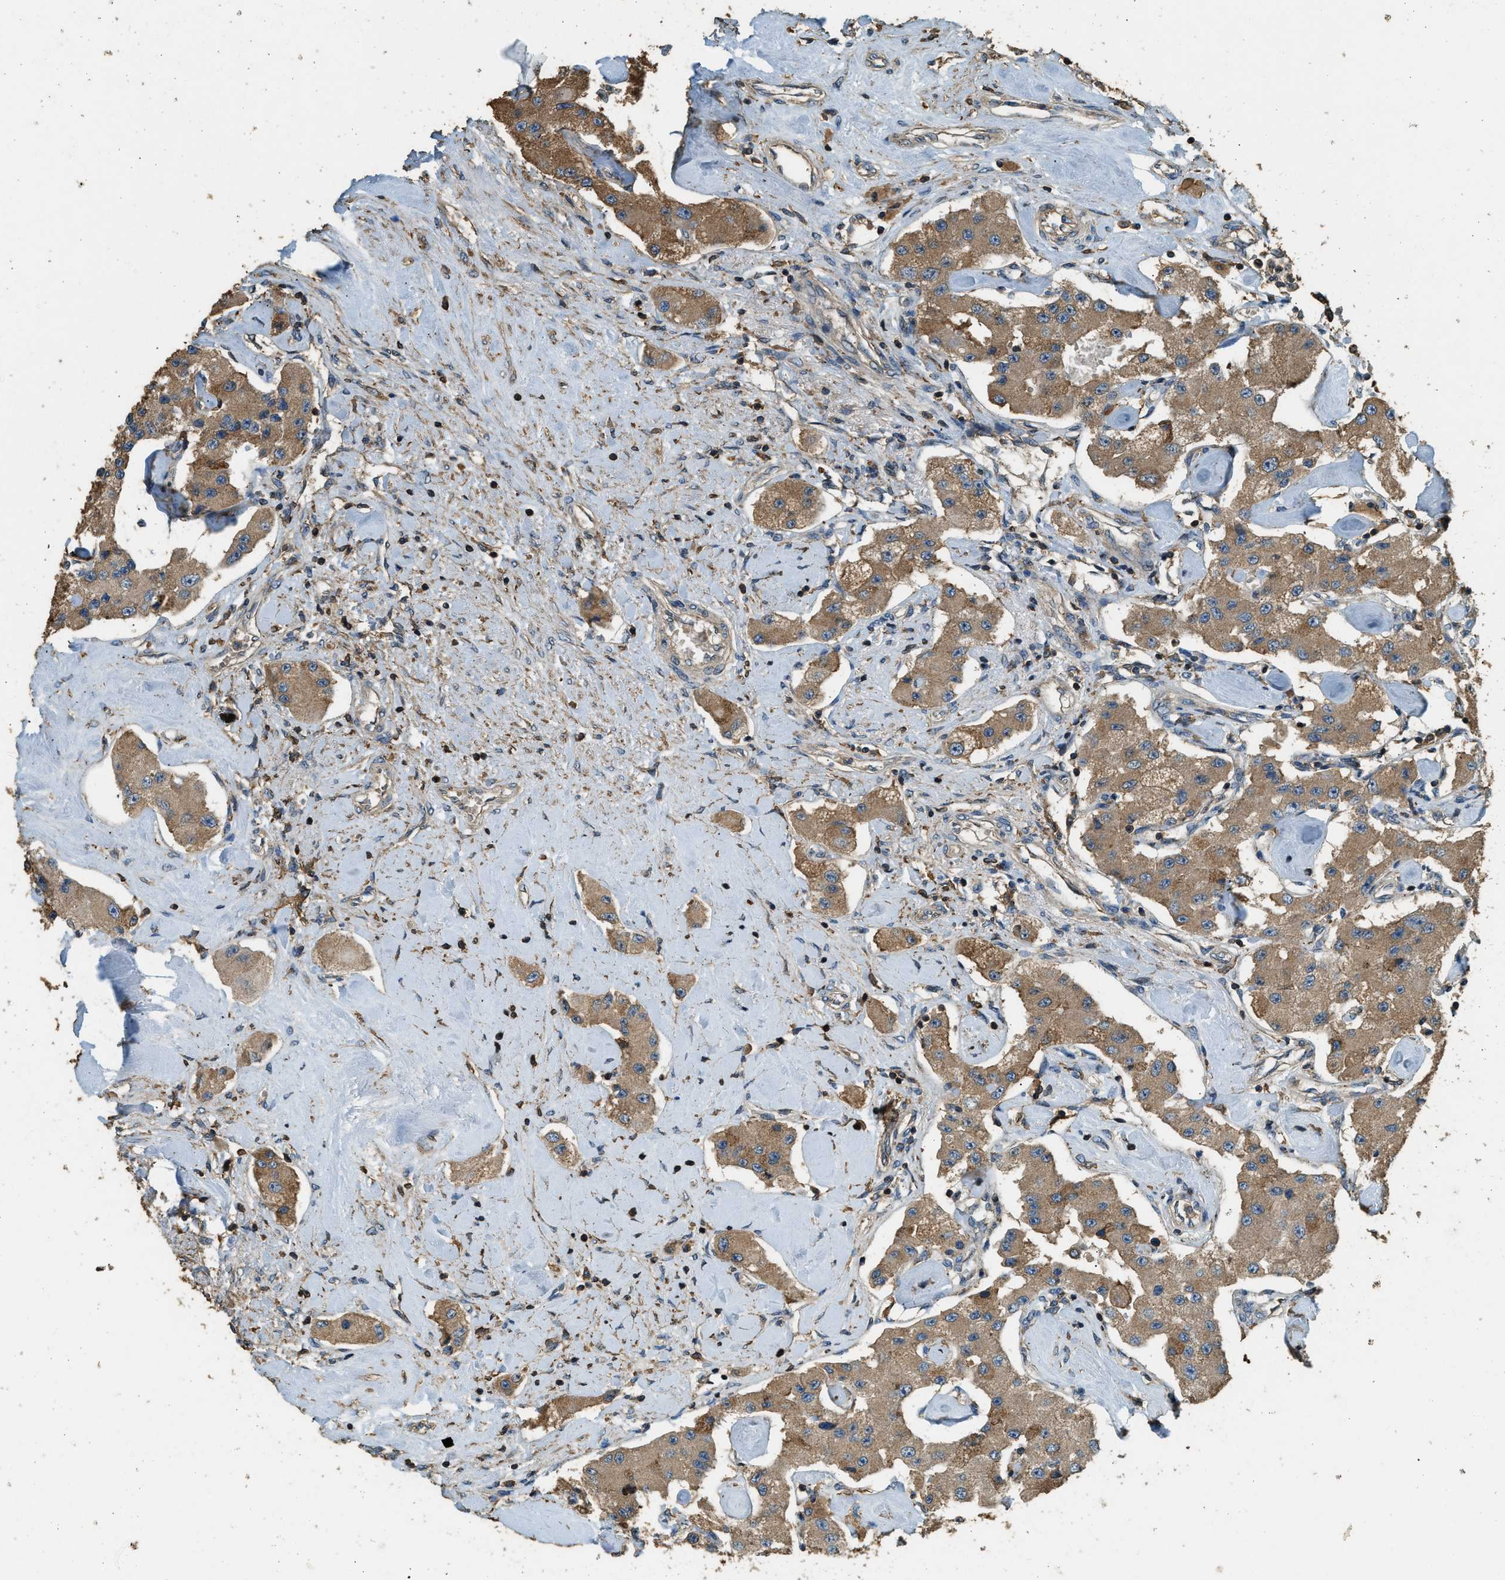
{"staining": {"intensity": "moderate", "quantity": ">75%", "location": "cytoplasmic/membranous"}, "tissue": "carcinoid", "cell_type": "Tumor cells", "image_type": "cancer", "snomed": [{"axis": "morphology", "description": "Carcinoid, malignant, NOS"}, {"axis": "topography", "description": "Pancreas"}], "caption": "This is a photomicrograph of immunohistochemistry (IHC) staining of carcinoid (malignant), which shows moderate positivity in the cytoplasmic/membranous of tumor cells.", "gene": "ERGIC1", "patient": {"sex": "male", "age": 41}}